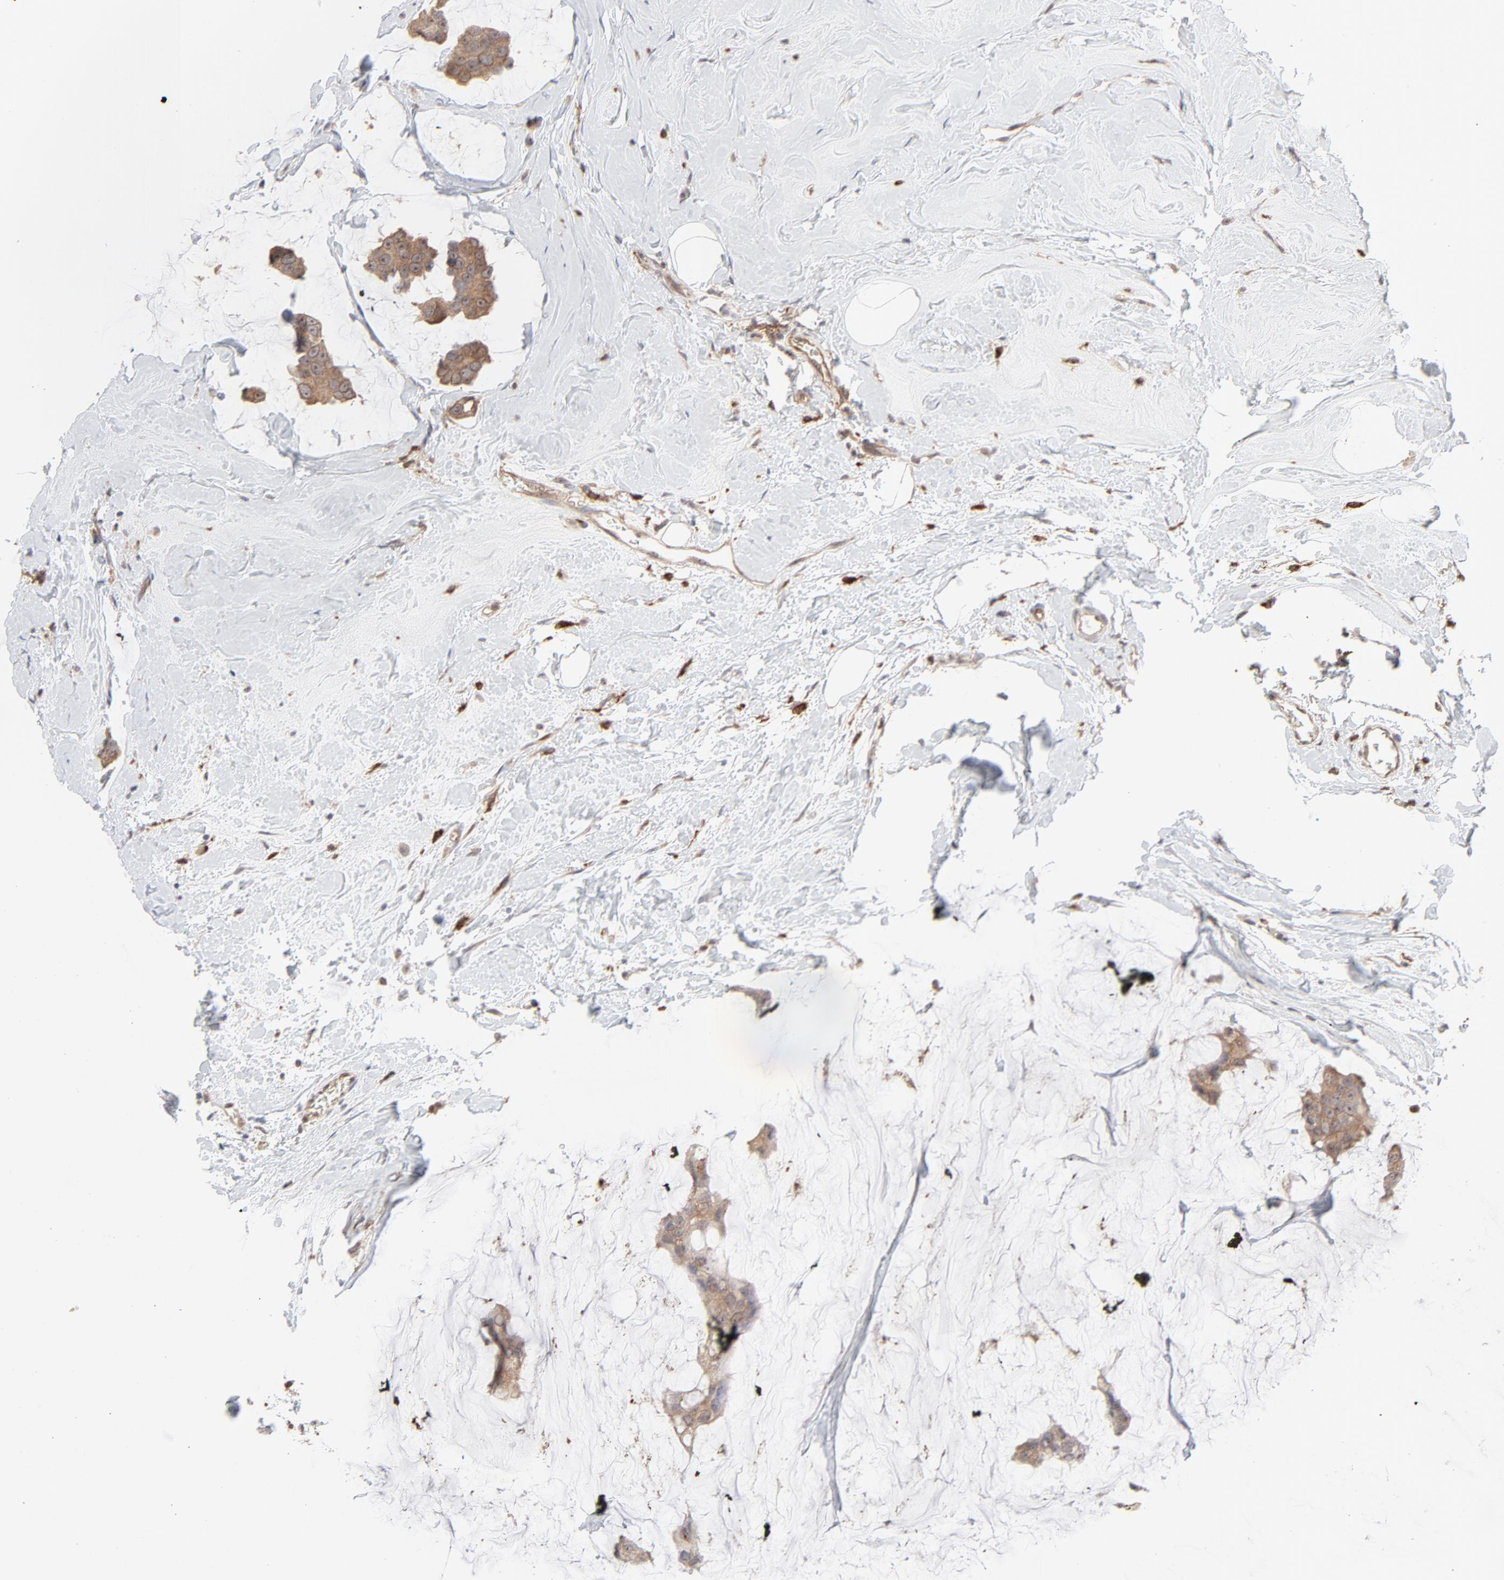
{"staining": {"intensity": "moderate", "quantity": ">75%", "location": "cytoplasmic/membranous"}, "tissue": "breast cancer", "cell_type": "Tumor cells", "image_type": "cancer", "snomed": [{"axis": "morphology", "description": "Normal tissue, NOS"}, {"axis": "morphology", "description": "Duct carcinoma"}, {"axis": "topography", "description": "Breast"}], "caption": "A histopathology image of human invasive ductal carcinoma (breast) stained for a protein reveals moderate cytoplasmic/membranous brown staining in tumor cells.", "gene": "RAB5C", "patient": {"sex": "female", "age": 50}}